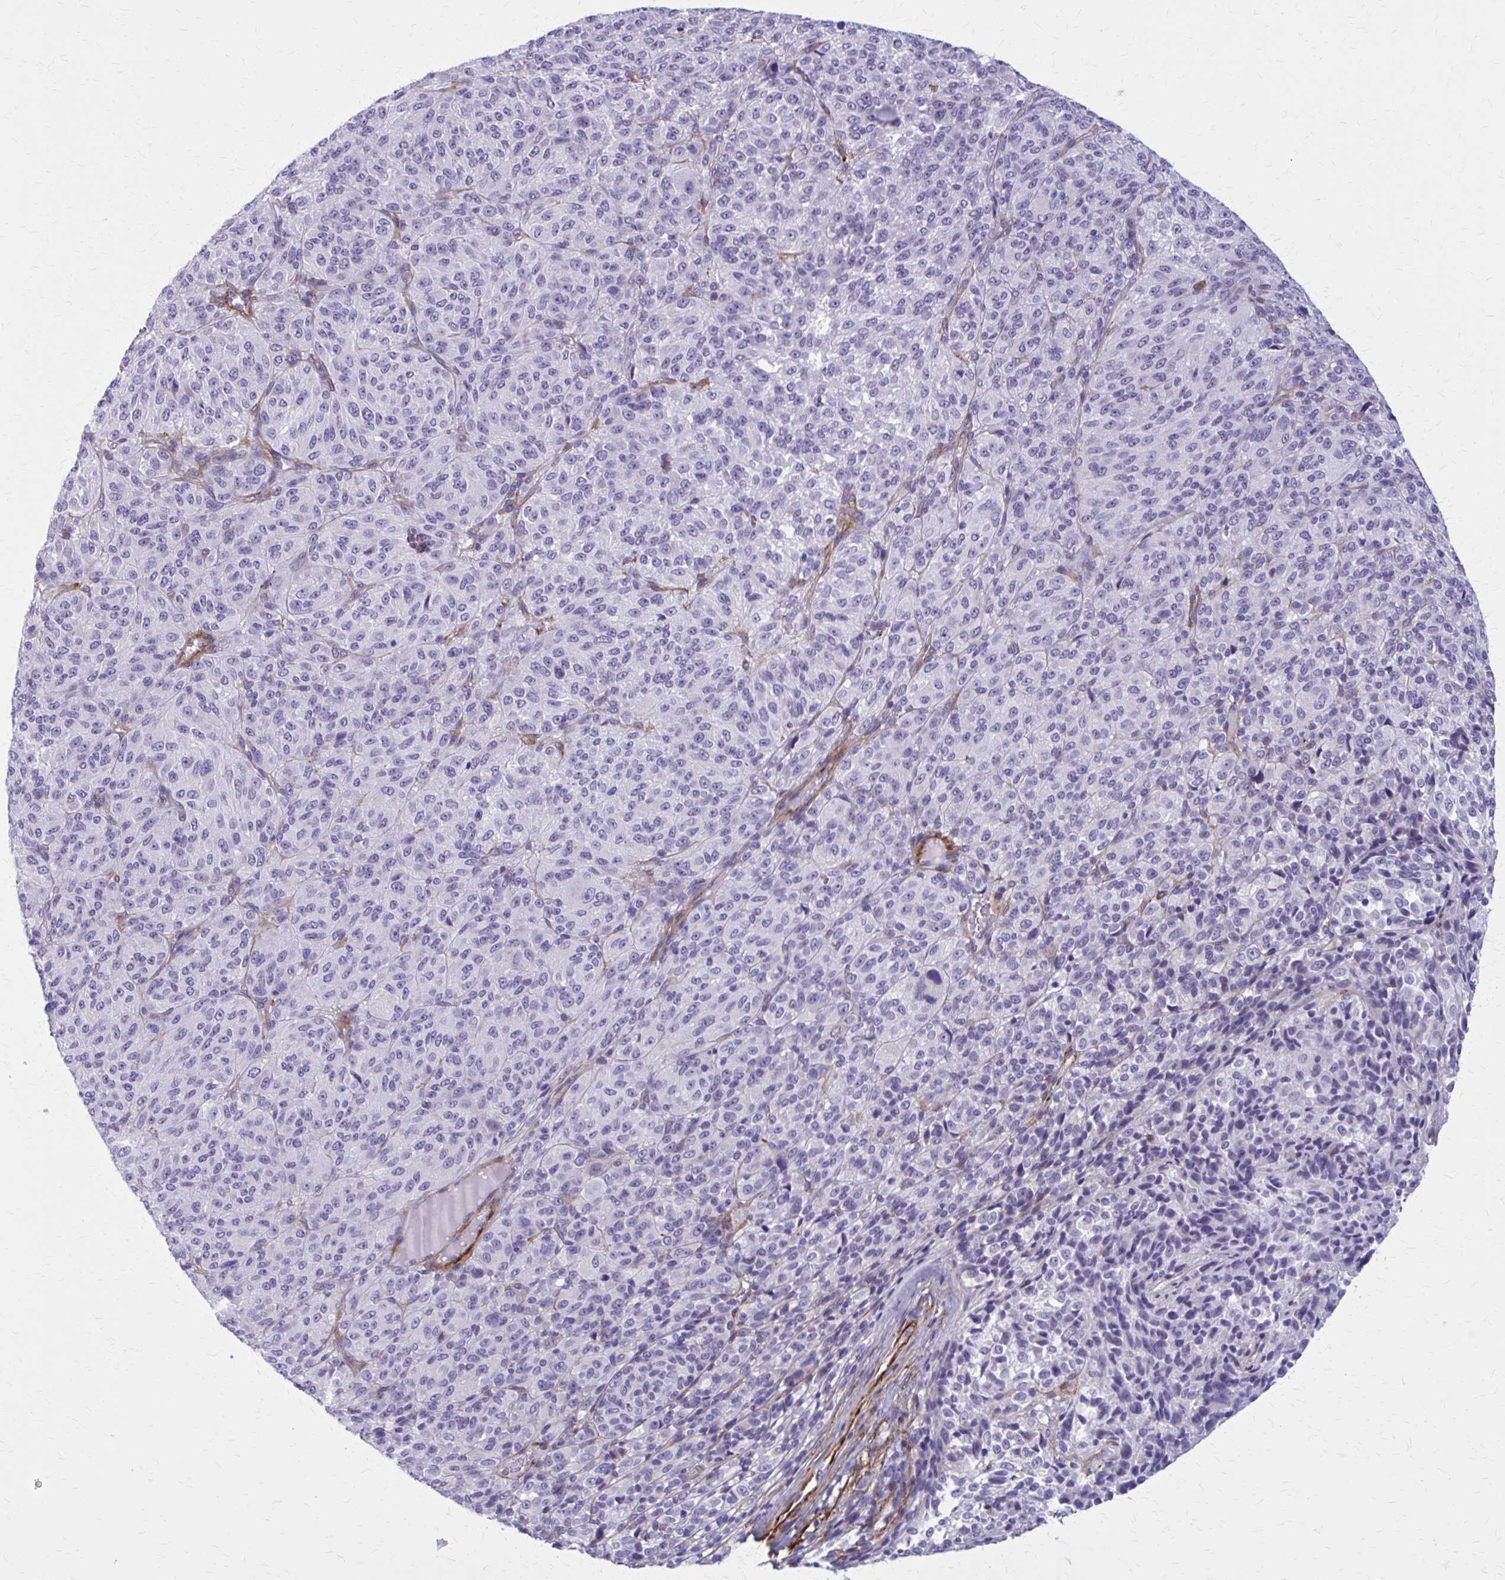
{"staining": {"intensity": "negative", "quantity": "none", "location": "none"}, "tissue": "melanoma", "cell_type": "Tumor cells", "image_type": "cancer", "snomed": [{"axis": "morphology", "description": "Malignant melanoma, Metastatic site"}, {"axis": "topography", "description": "Brain"}], "caption": "Tumor cells are negative for protein expression in human melanoma. Brightfield microscopy of immunohistochemistry (IHC) stained with DAB (brown) and hematoxylin (blue), captured at high magnification.", "gene": "AKAP12", "patient": {"sex": "female", "age": 56}}